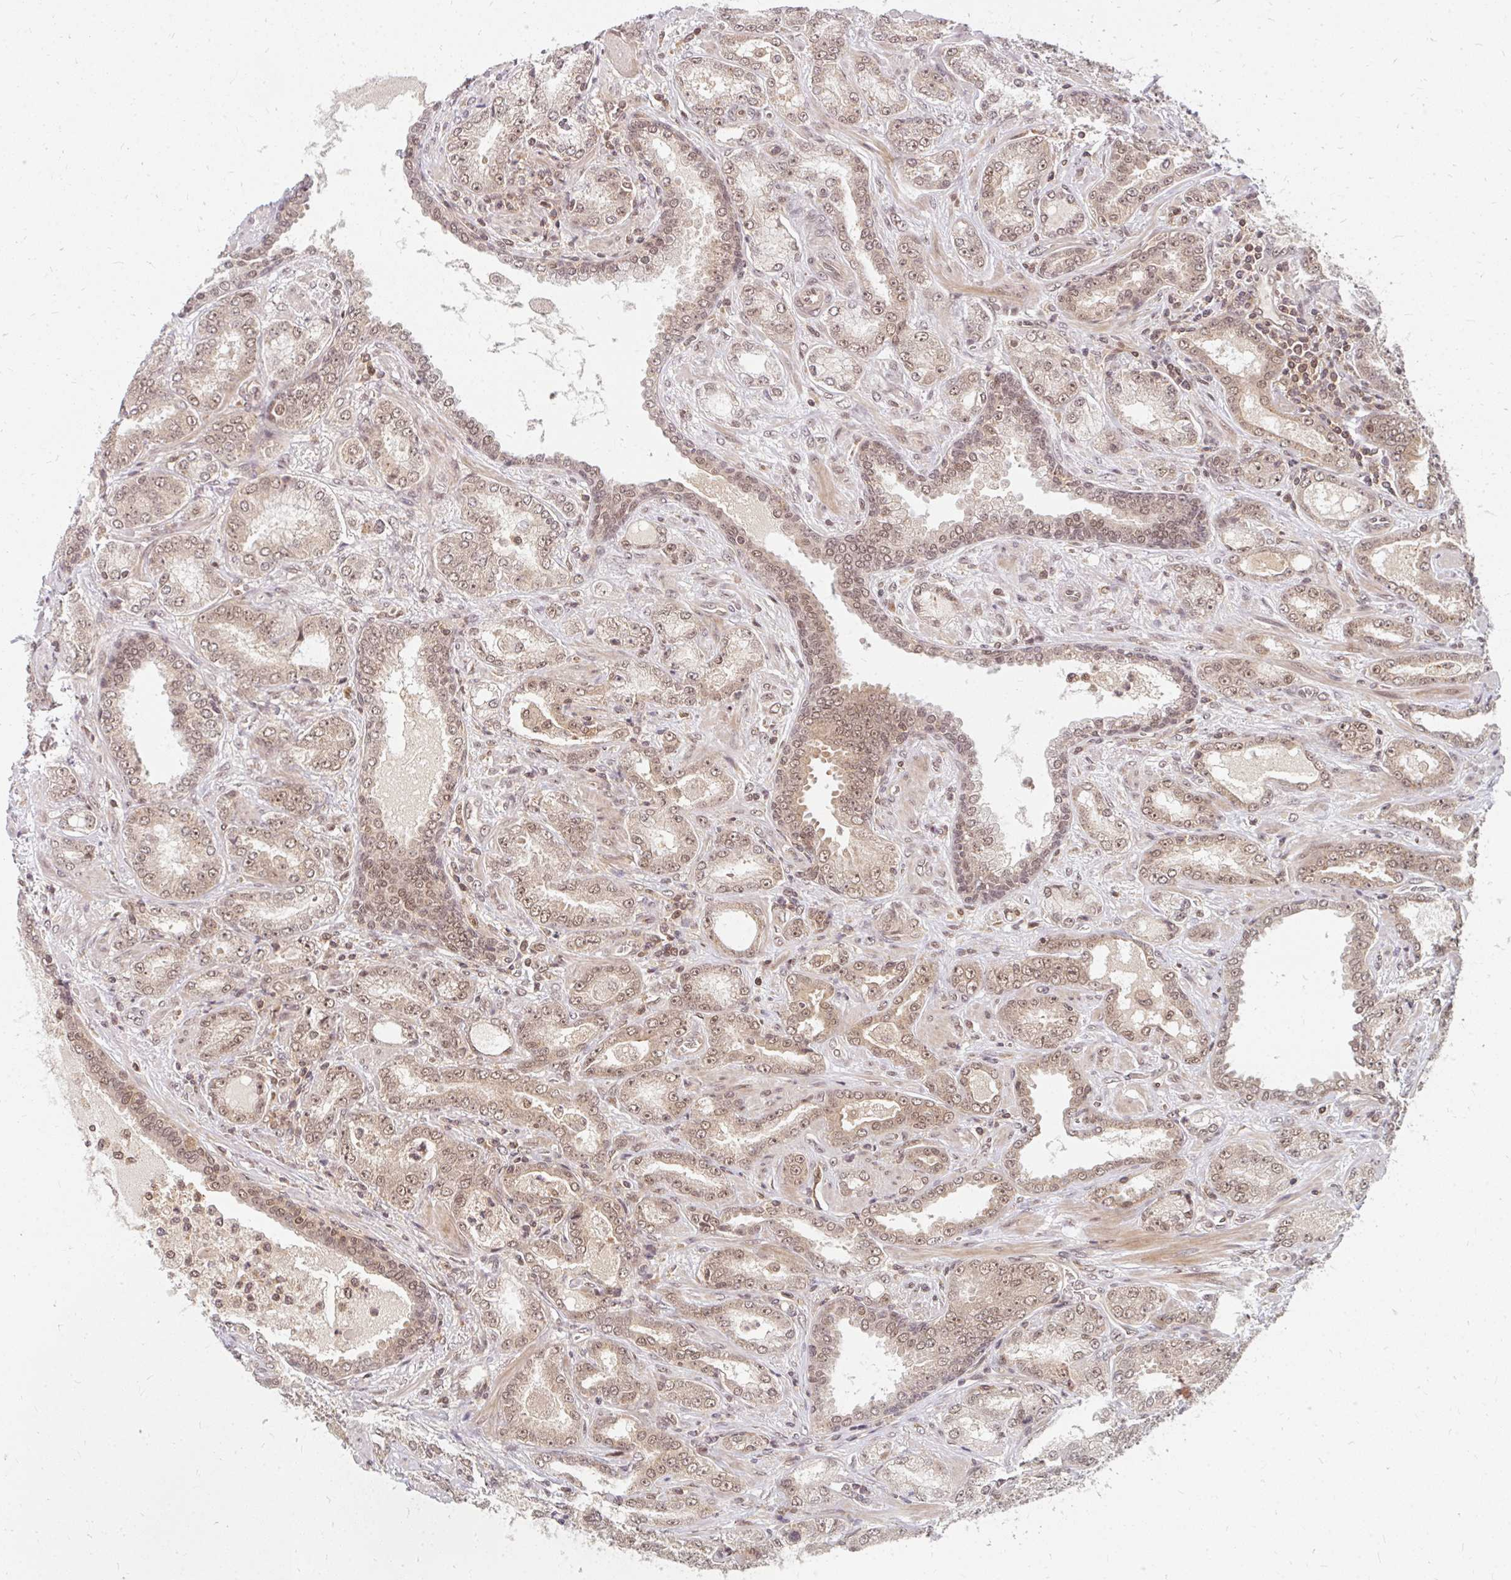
{"staining": {"intensity": "moderate", "quantity": ">75%", "location": "nuclear"}, "tissue": "prostate cancer", "cell_type": "Tumor cells", "image_type": "cancer", "snomed": [{"axis": "morphology", "description": "Adenocarcinoma, High grade"}, {"axis": "topography", "description": "Prostate"}], "caption": "DAB immunohistochemical staining of human prostate high-grade adenocarcinoma reveals moderate nuclear protein positivity in about >75% of tumor cells. Nuclei are stained in blue.", "gene": "GTF3C6", "patient": {"sex": "male", "age": 72}}